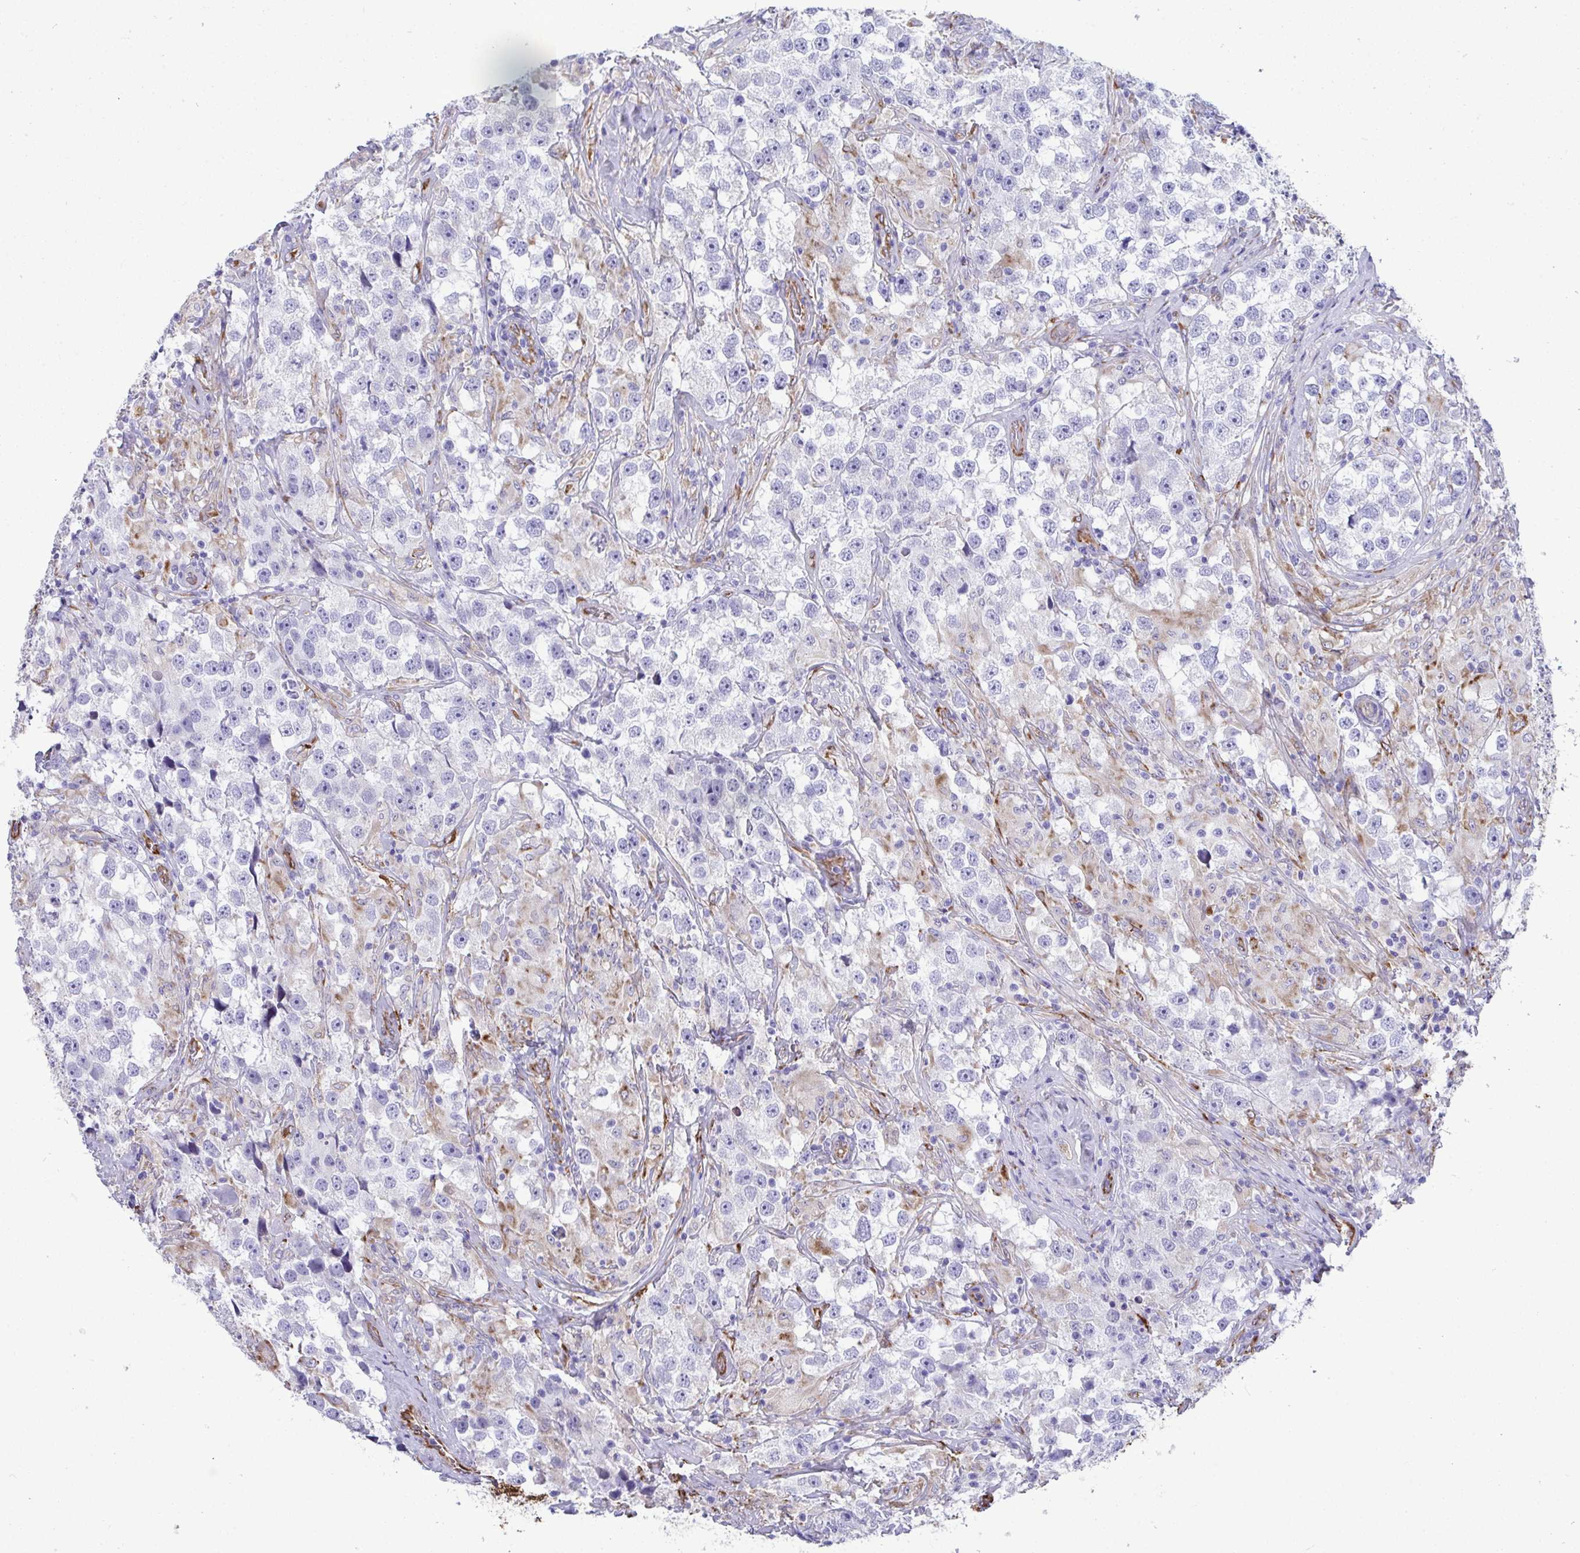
{"staining": {"intensity": "negative", "quantity": "none", "location": "none"}, "tissue": "testis cancer", "cell_type": "Tumor cells", "image_type": "cancer", "snomed": [{"axis": "morphology", "description": "Seminoma, NOS"}, {"axis": "topography", "description": "Testis"}], "caption": "IHC of human testis cancer exhibits no expression in tumor cells.", "gene": "ASPH", "patient": {"sex": "male", "age": 46}}